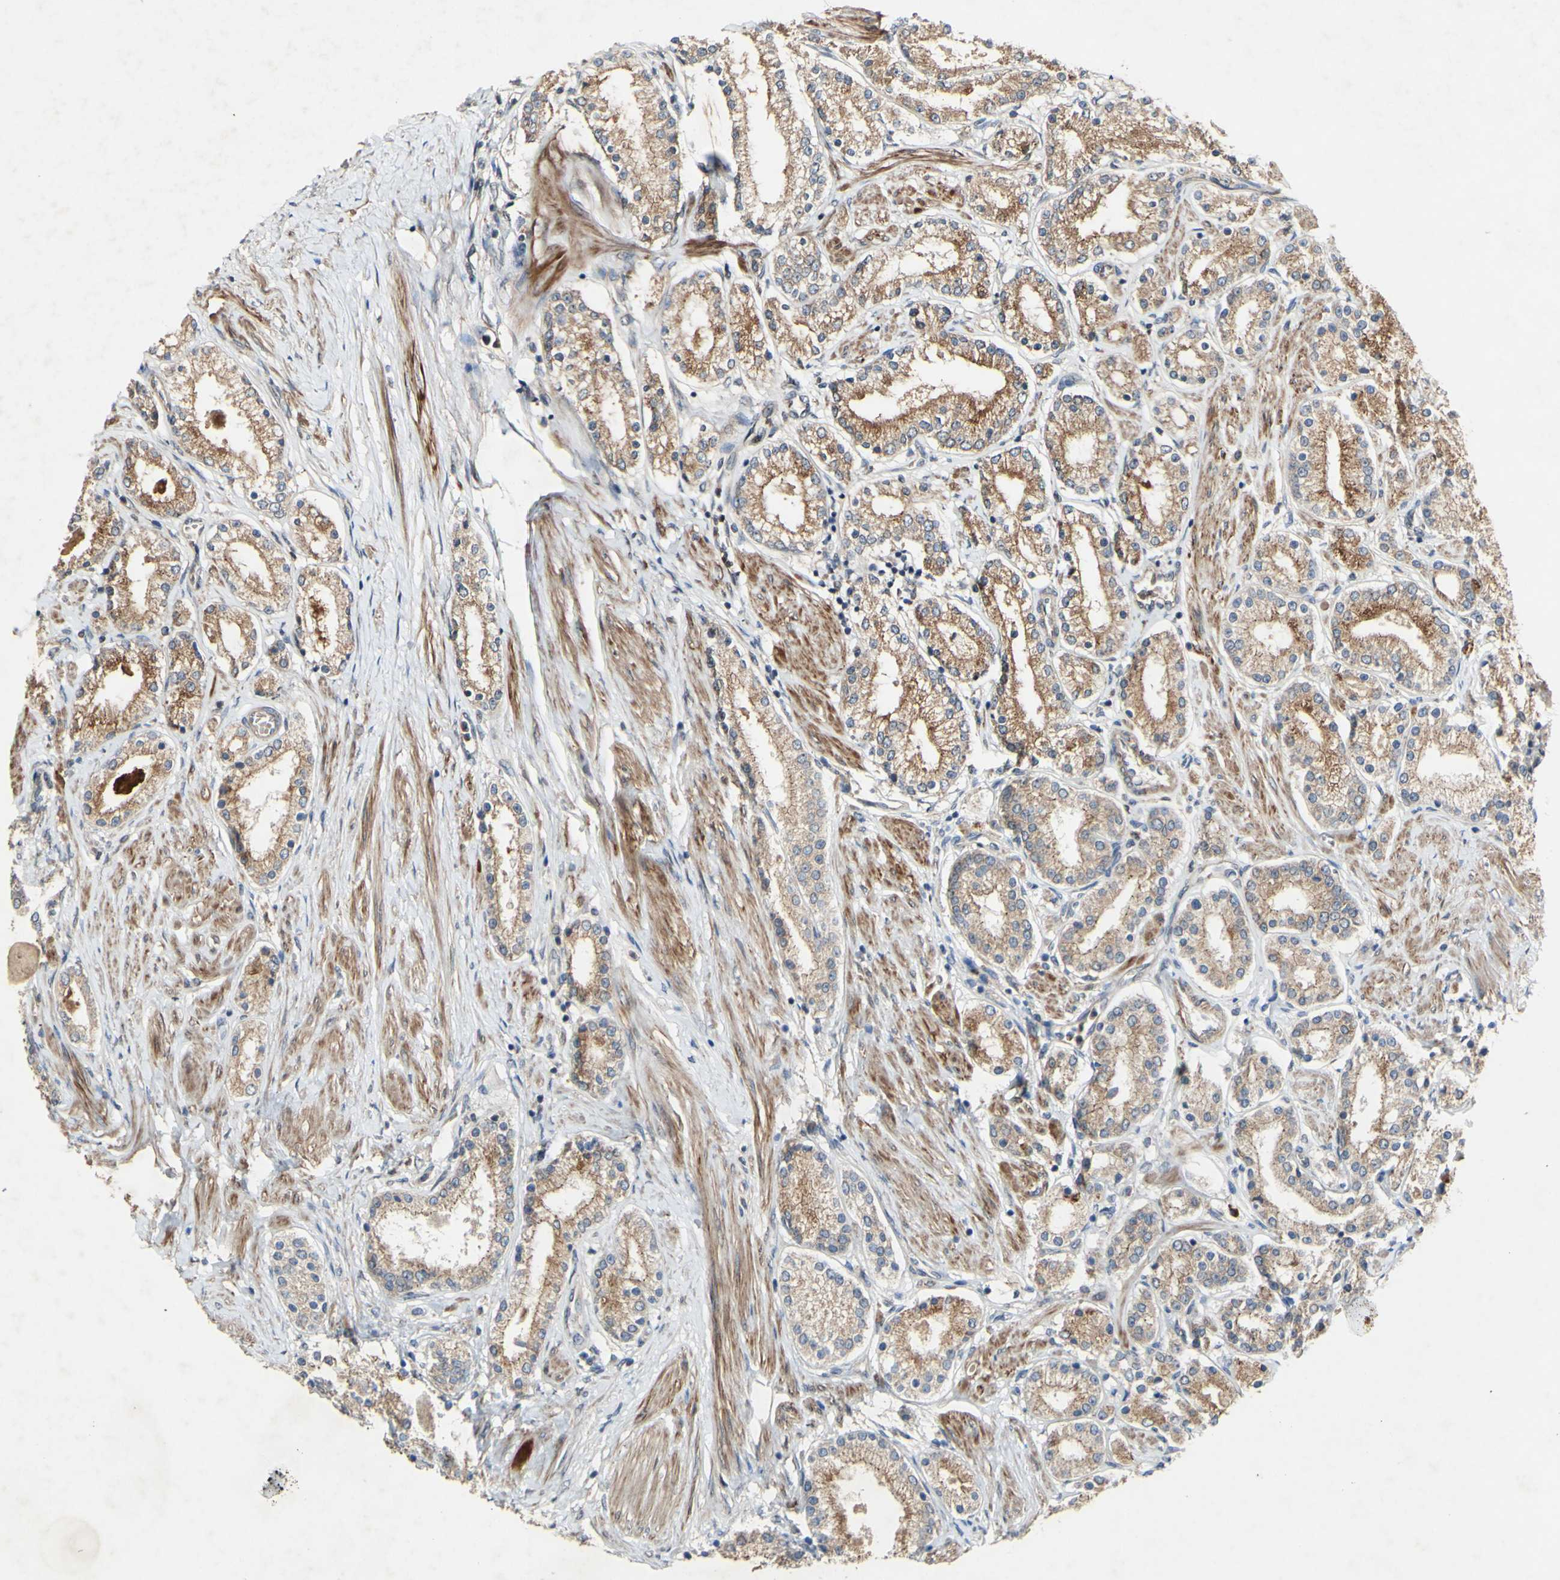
{"staining": {"intensity": "moderate", "quantity": ">75%", "location": "cytoplasmic/membranous"}, "tissue": "prostate cancer", "cell_type": "Tumor cells", "image_type": "cancer", "snomed": [{"axis": "morphology", "description": "Adenocarcinoma, Low grade"}, {"axis": "topography", "description": "Prostate"}], "caption": "Prostate low-grade adenocarcinoma stained for a protein displays moderate cytoplasmic/membranous positivity in tumor cells.", "gene": "PDGFB", "patient": {"sex": "male", "age": 63}}